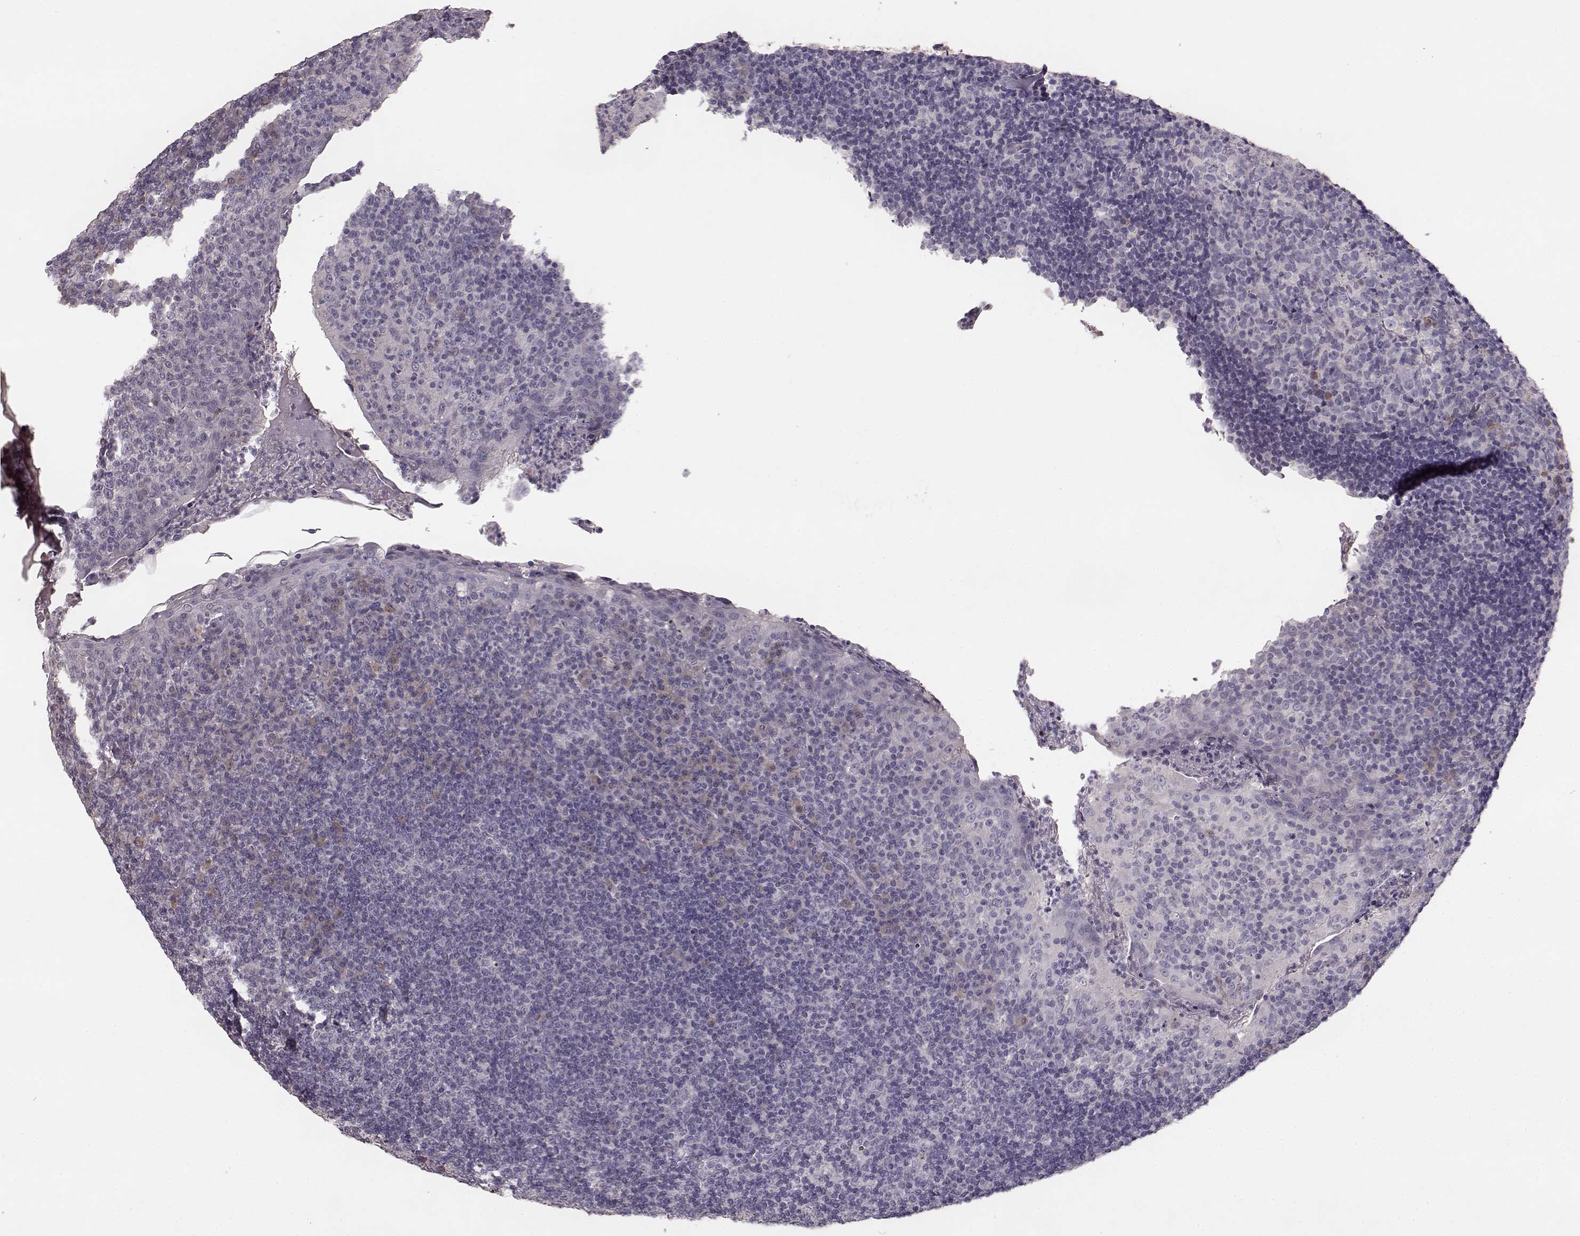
{"staining": {"intensity": "negative", "quantity": "none", "location": "none"}, "tissue": "tonsil", "cell_type": "Germinal center cells", "image_type": "normal", "snomed": [{"axis": "morphology", "description": "Normal tissue, NOS"}, {"axis": "topography", "description": "Tonsil"}], "caption": "The immunohistochemistry (IHC) photomicrograph has no significant staining in germinal center cells of tonsil.", "gene": "YJEFN3", "patient": {"sex": "female", "age": 12}}